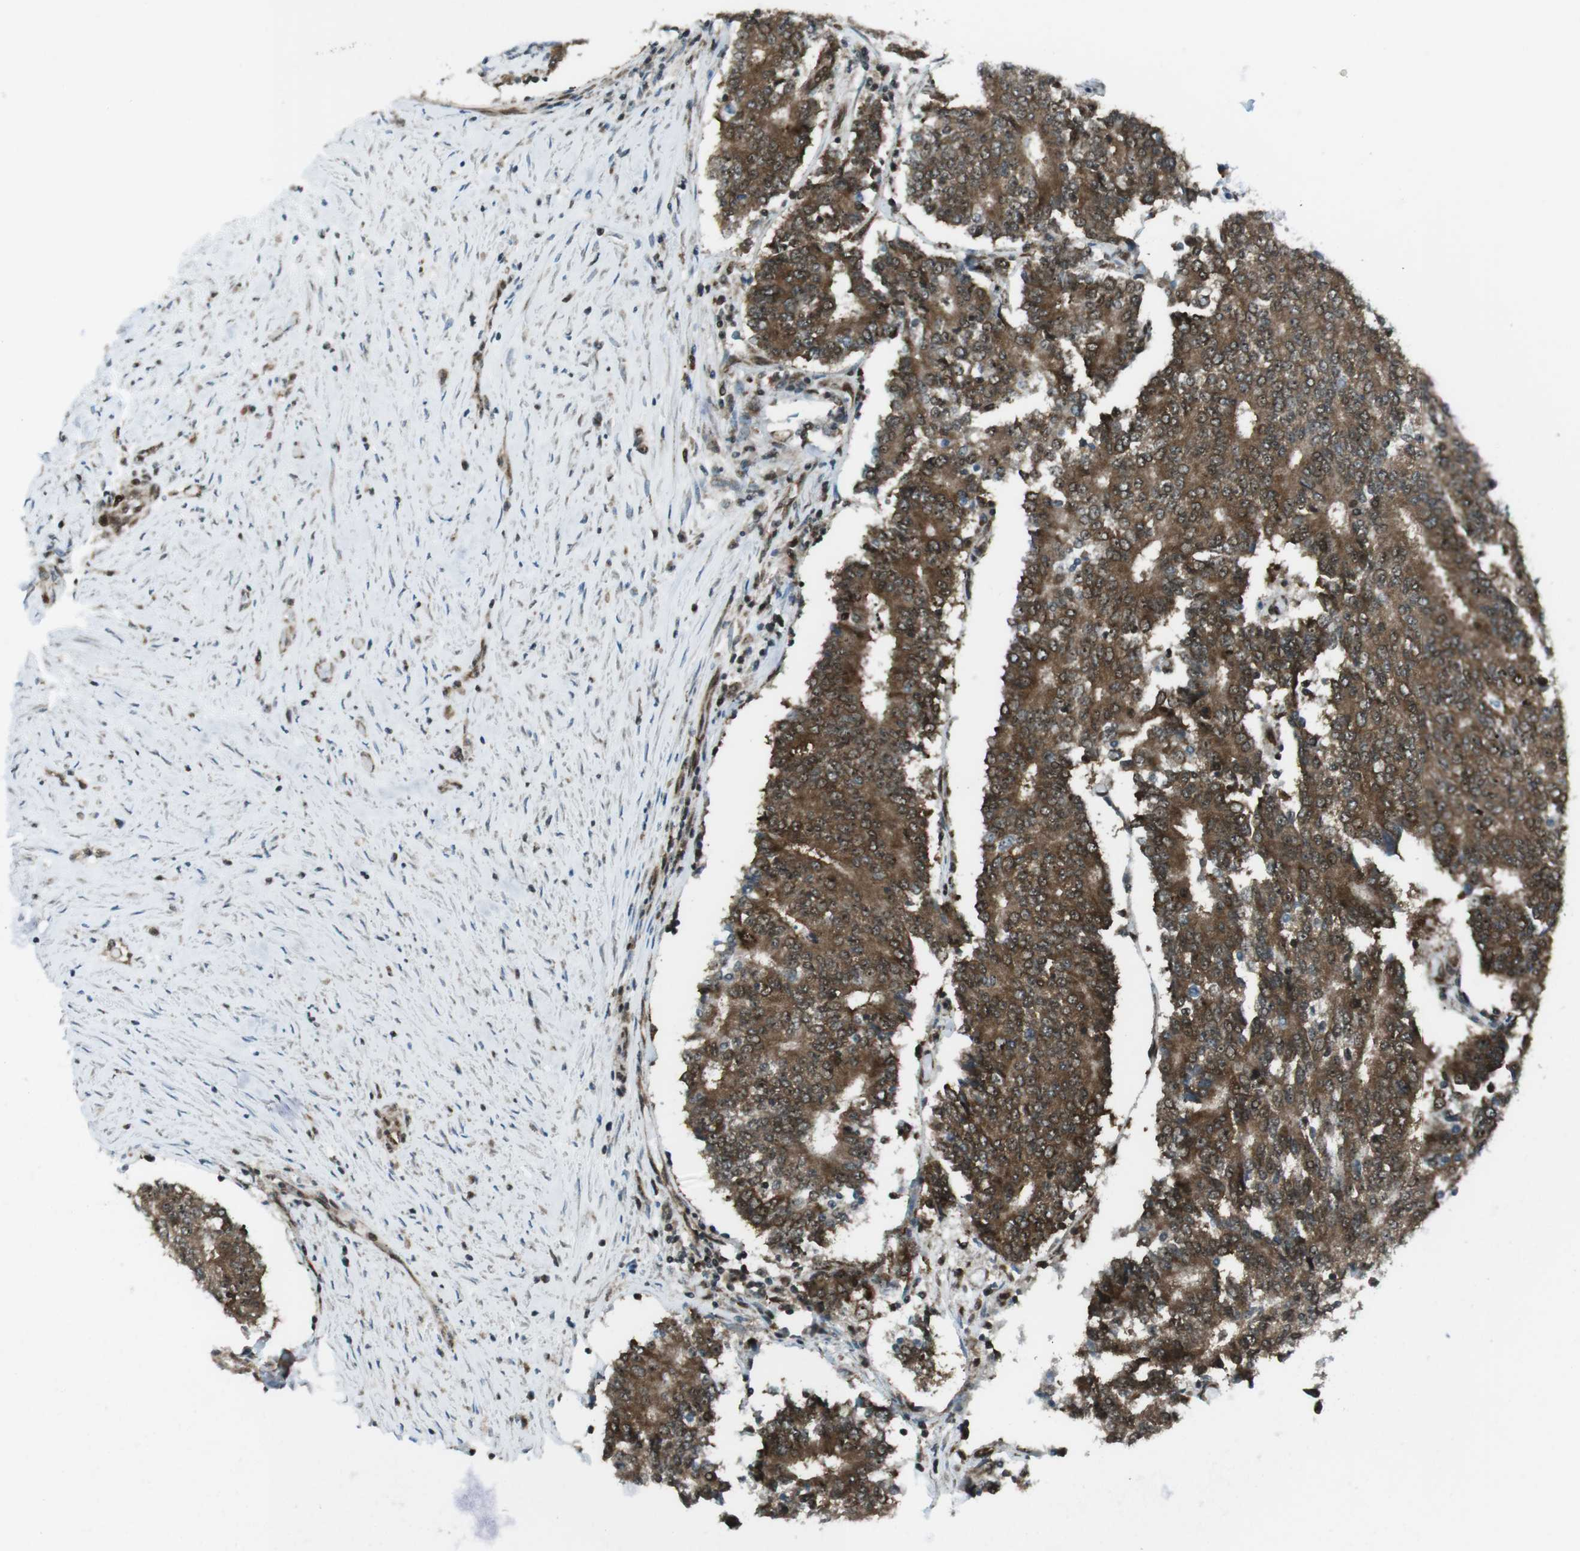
{"staining": {"intensity": "moderate", "quantity": ">75%", "location": "cytoplasmic/membranous,nuclear"}, "tissue": "prostate cancer", "cell_type": "Tumor cells", "image_type": "cancer", "snomed": [{"axis": "morphology", "description": "Normal tissue, NOS"}, {"axis": "morphology", "description": "Adenocarcinoma, High grade"}, {"axis": "topography", "description": "Prostate"}, {"axis": "topography", "description": "Seminal veicle"}], "caption": "An IHC image of neoplastic tissue is shown. Protein staining in brown shows moderate cytoplasmic/membranous and nuclear positivity in adenocarcinoma (high-grade) (prostate) within tumor cells.", "gene": "CSNK1D", "patient": {"sex": "male", "age": 55}}